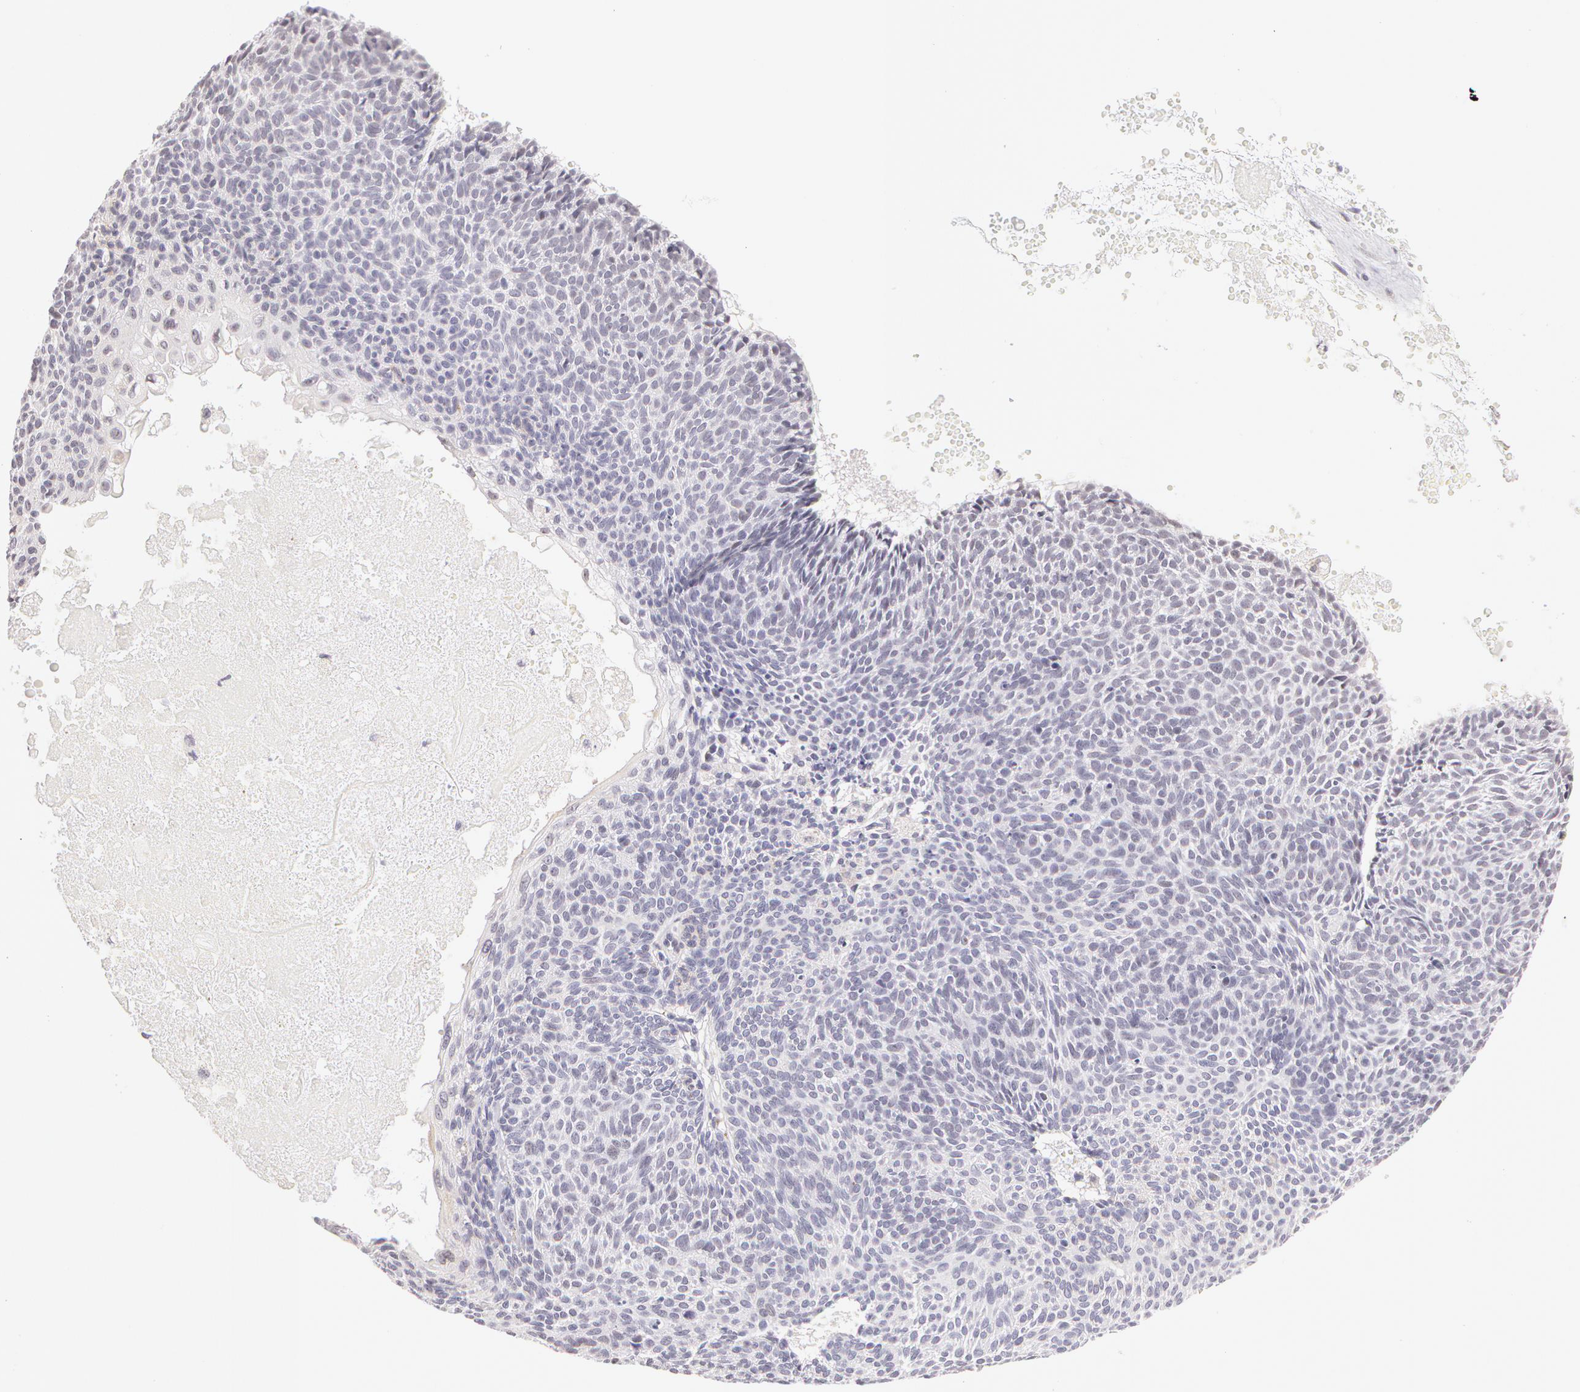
{"staining": {"intensity": "negative", "quantity": "none", "location": "none"}, "tissue": "skin cancer", "cell_type": "Tumor cells", "image_type": "cancer", "snomed": [{"axis": "morphology", "description": "Basal cell carcinoma"}, {"axis": "topography", "description": "Skin"}], "caption": "Immunohistochemistry micrograph of skin cancer (basal cell carcinoma) stained for a protein (brown), which demonstrates no staining in tumor cells. (Immunohistochemistry, brightfield microscopy, high magnification).", "gene": "ZNF597", "patient": {"sex": "male", "age": 84}}